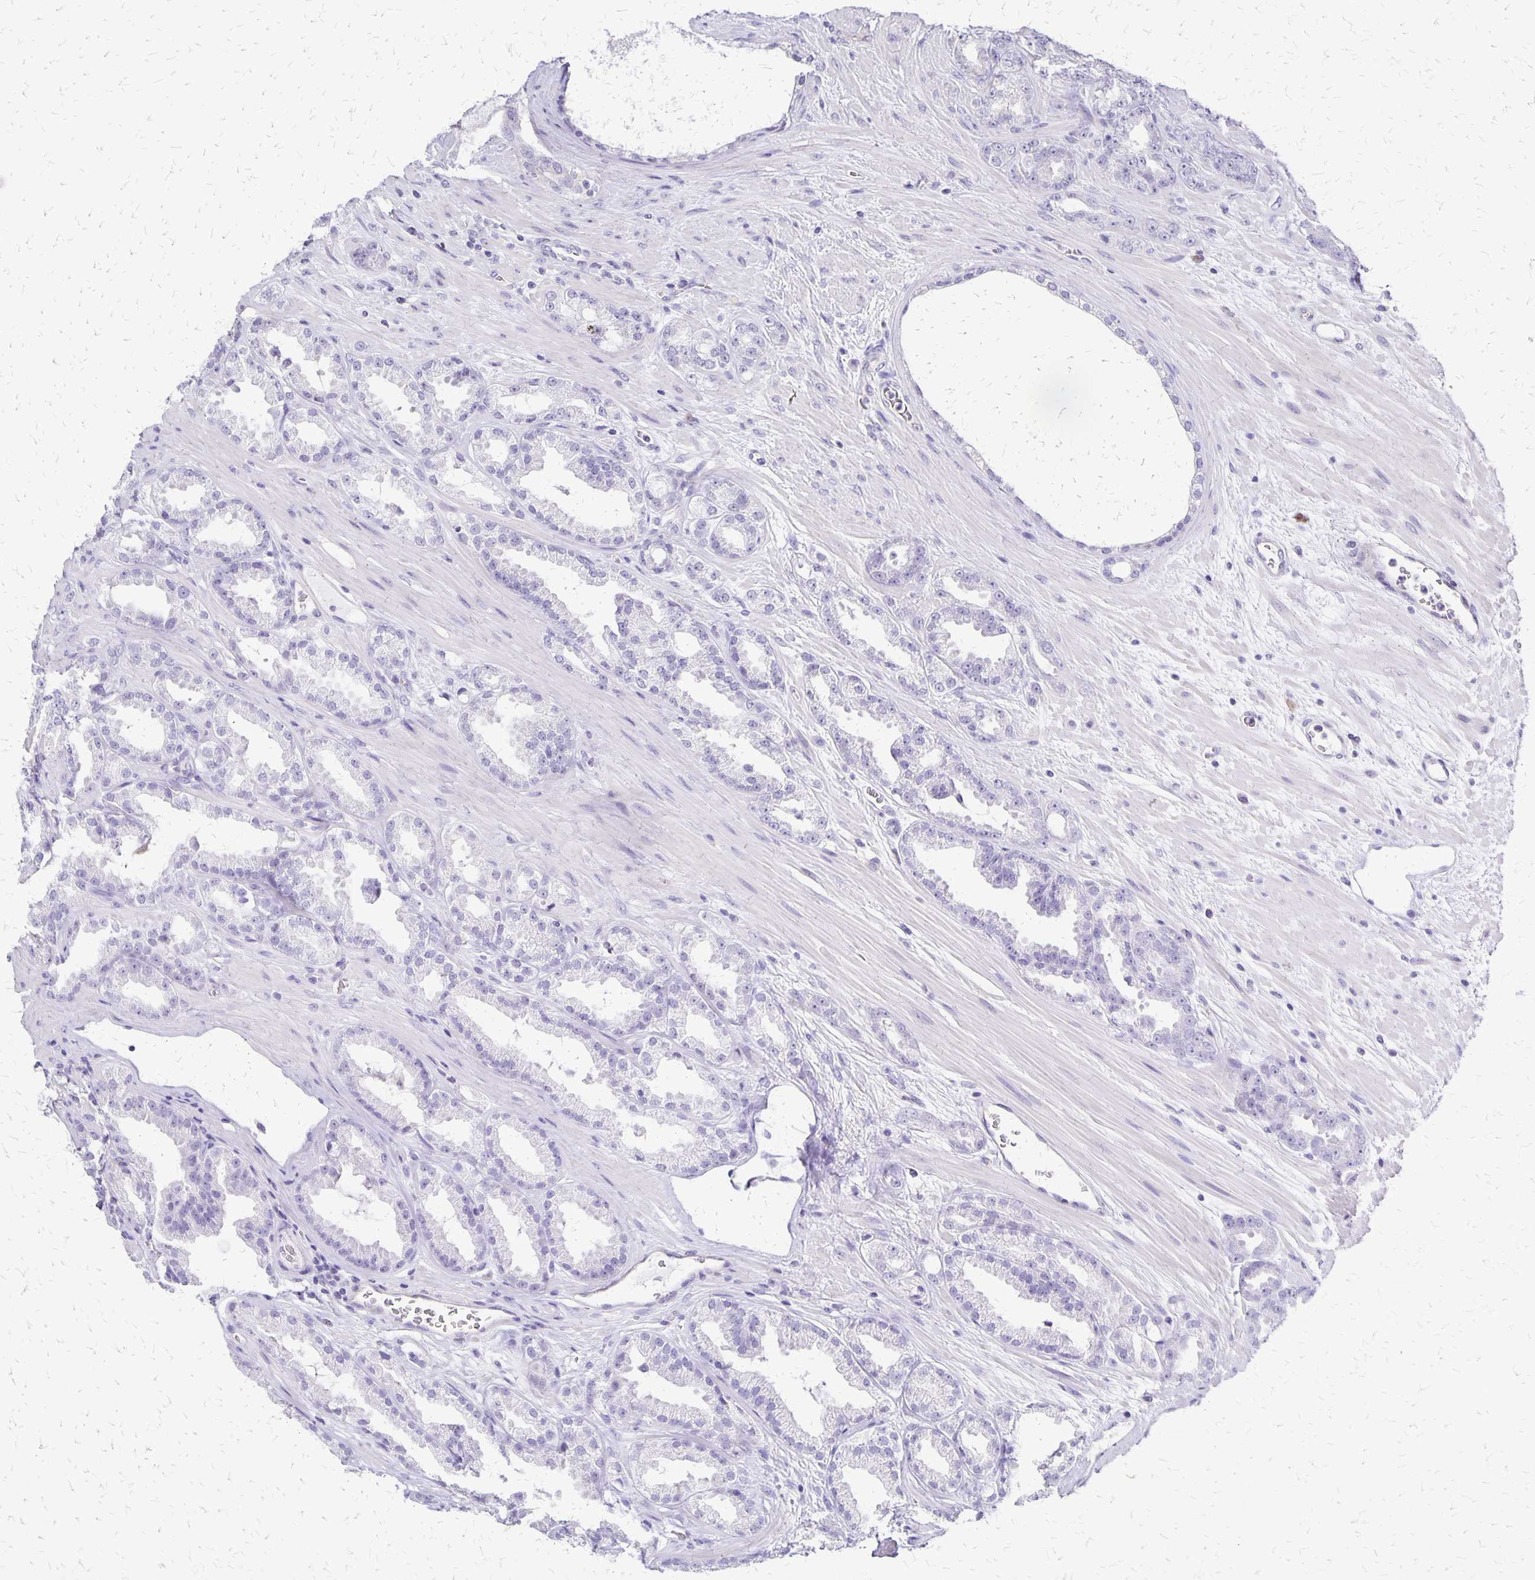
{"staining": {"intensity": "negative", "quantity": "none", "location": "none"}, "tissue": "prostate cancer", "cell_type": "Tumor cells", "image_type": "cancer", "snomed": [{"axis": "morphology", "description": "Adenocarcinoma, Low grade"}, {"axis": "topography", "description": "Prostate"}], "caption": "Prostate low-grade adenocarcinoma was stained to show a protein in brown. There is no significant expression in tumor cells.", "gene": "SI", "patient": {"sex": "male", "age": 61}}